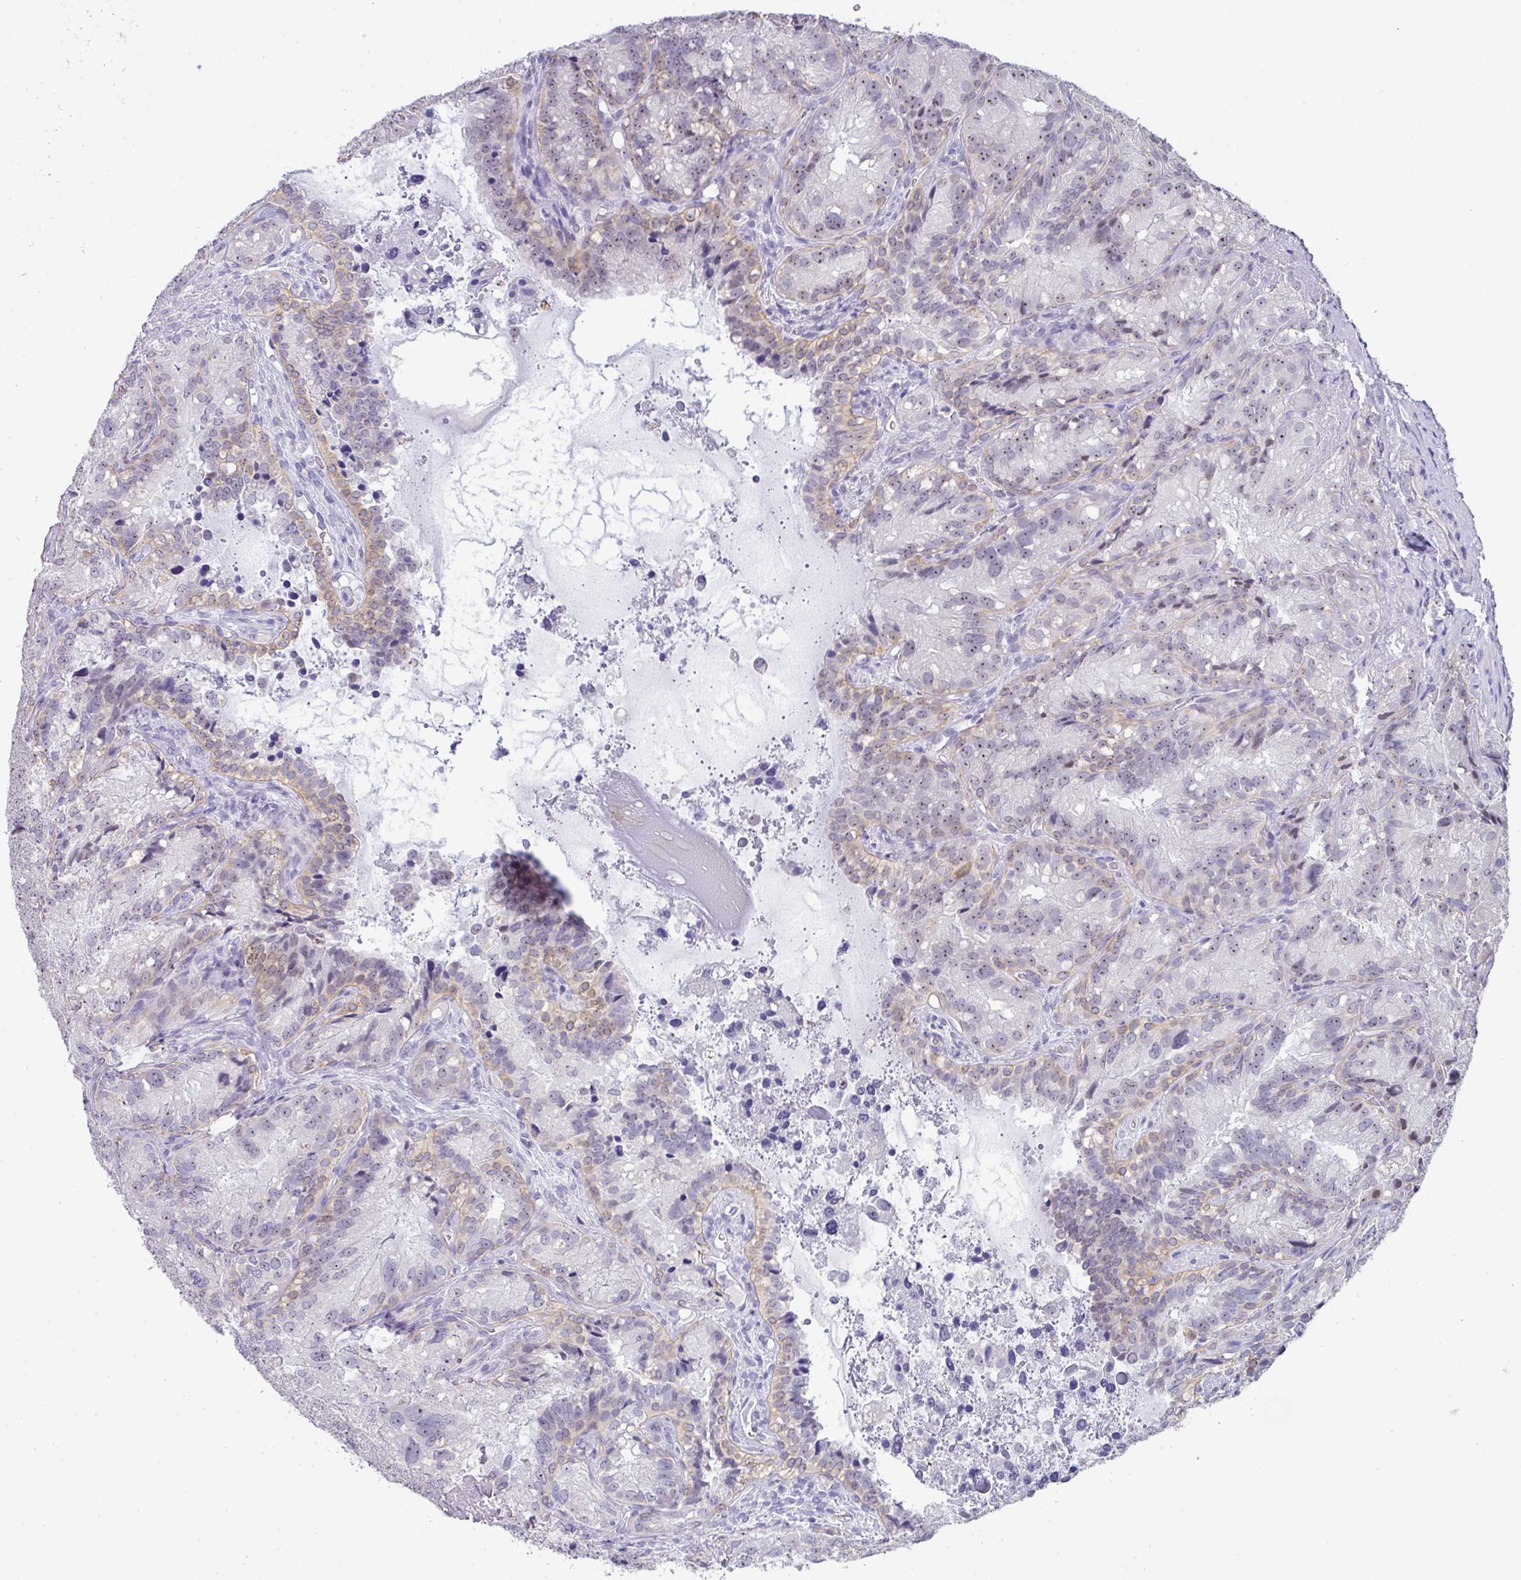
{"staining": {"intensity": "weak", "quantity": "25%-75%", "location": "cytoplasmic/membranous,nuclear"}, "tissue": "seminal vesicle", "cell_type": "Glandular cells", "image_type": "normal", "snomed": [{"axis": "morphology", "description": "Normal tissue, NOS"}, {"axis": "topography", "description": "Seminal veicle"}], "caption": "An IHC photomicrograph of unremarkable tissue is shown. Protein staining in brown highlights weak cytoplasmic/membranous,nuclear positivity in seminal vesicle within glandular cells. The protein of interest is shown in brown color, while the nuclei are stained blue.", "gene": "GCG", "patient": {"sex": "male", "age": 69}}